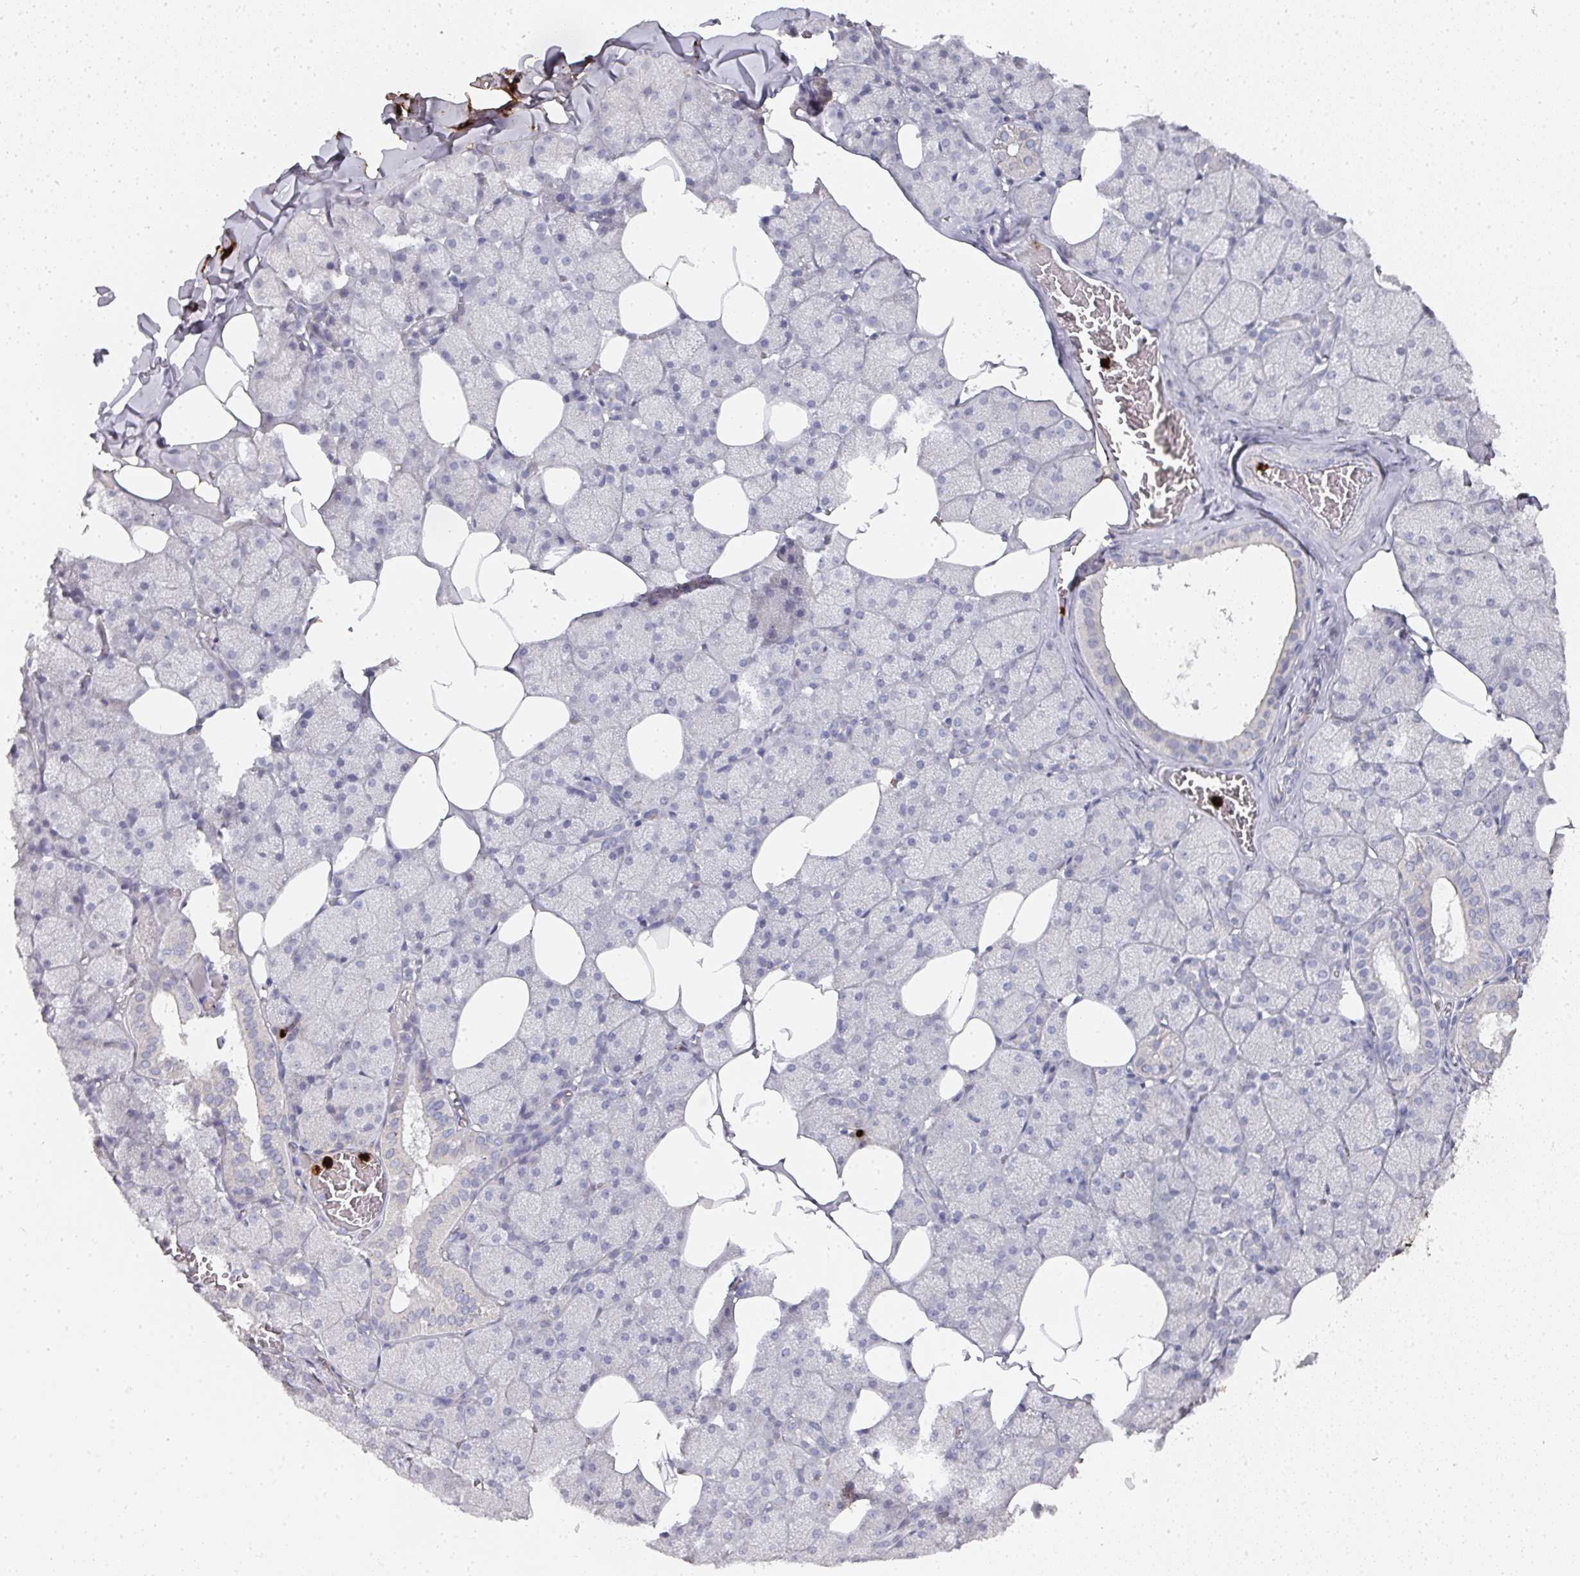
{"staining": {"intensity": "weak", "quantity": "<25%", "location": "cytoplasmic/membranous"}, "tissue": "salivary gland", "cell_type": "Glandular cells", "image_type": "normal", "snomed": [{"axis": "morphology", "description": "Normal tissue, NOS"}, {"axis": "topography", "description": "Salivary gland"}, {"axis": "topography", "description": "Peripheral nerve tissue"}], "caption": "Immunohistochemistry (IHC) image of benign salivary gland stained for a protein (brown), which shows no staining in glandular cells.", "gene": "CAMP", "patient": {"sex": "male", "age": 38}}